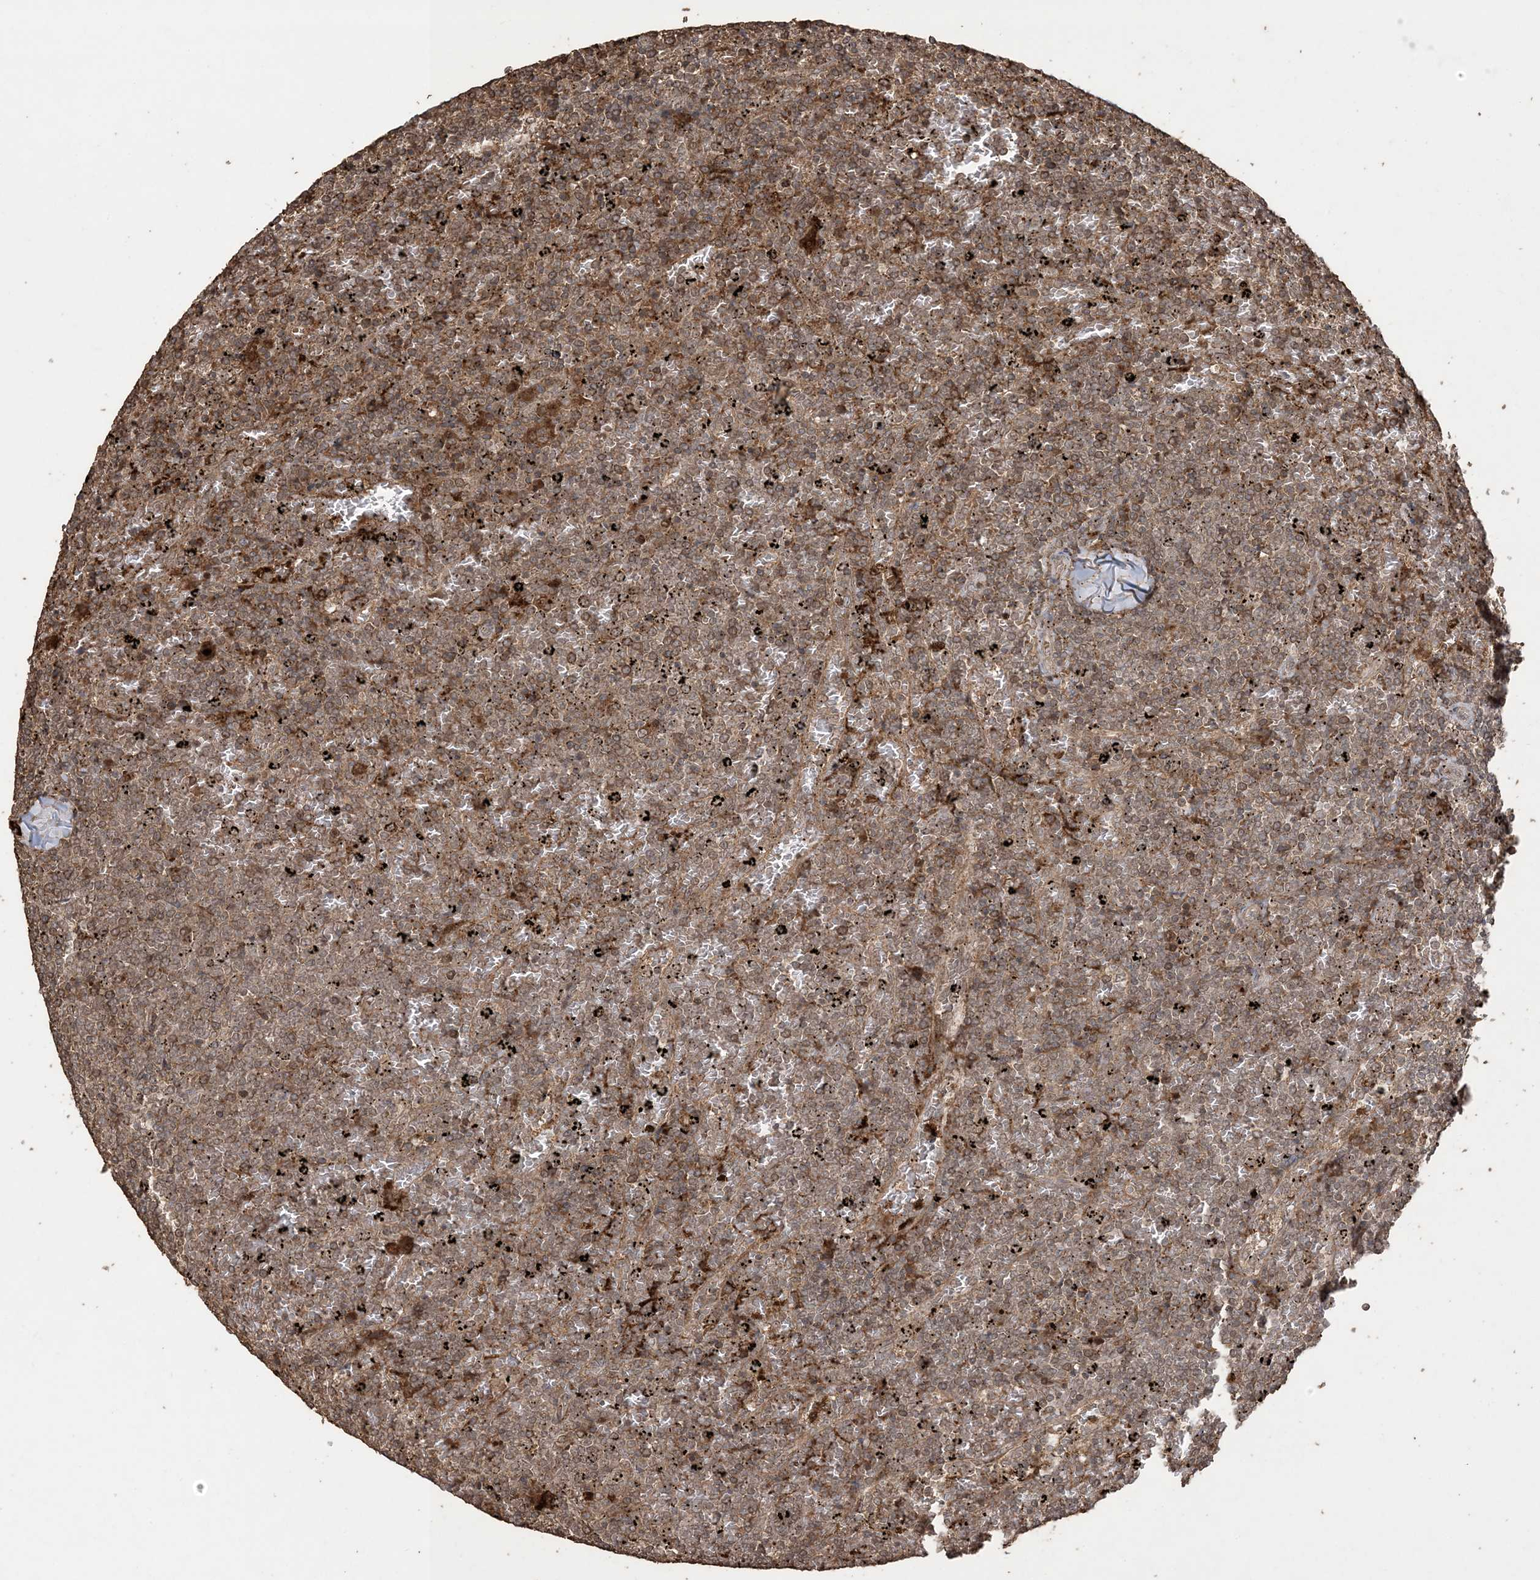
{"staining": {"intensity": "moderate", "quantity": ">75%", "location": "cytoplasmic/membranous"}, "tissue": "lymphoma", "cell_type": "Tumor cells", "image_type": "cancer", "snomed": [{"axis": "morphology", "description": "Malignant lymphoma, non-Hodgkin's type, Low grade"}, {"axis": "topography", "description": "Spleen"}], "caption": "Moderate cytoplasmic/membranous expression is present in approximately >75% of tumor cells in malignant lymphoma, non-Hodgkin's type (low-grade).", "gene": "EFCAB8", "patient": {"sex": "female", "age": 77}}